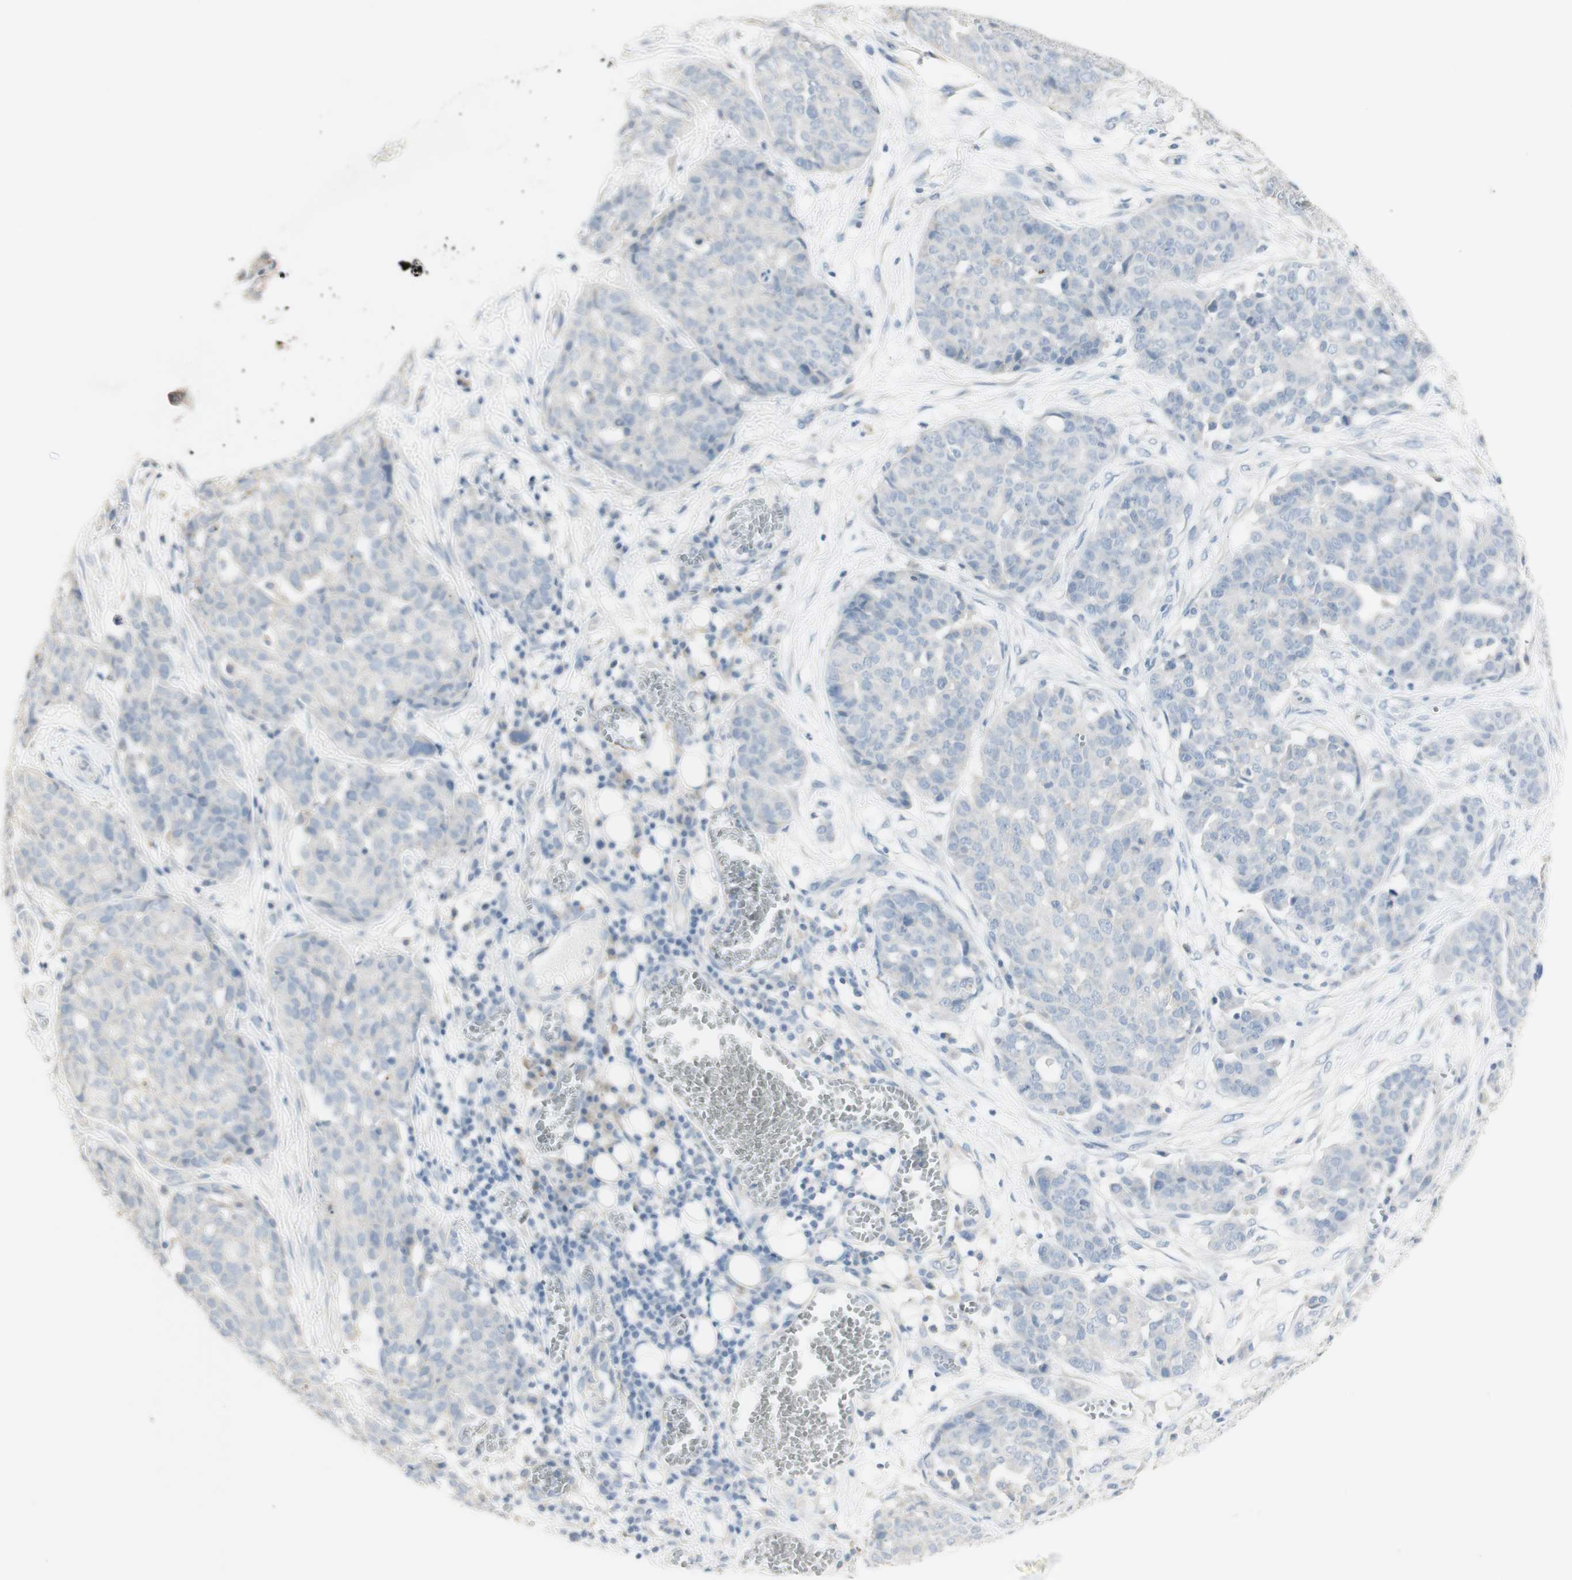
{"staining": {"intensity": "negative", "quantity": "none", "location": "none"}, "tissue": "ovarian cancer", "cell_type": "Tumor cells", "image_type": "cancer", "snomed": [{"axis": "morphology", "description": "Cystadenocarcinoma, serous, NOS"}, {"axis": "topography", "description": "Soft tissue"}, {"axis": "topography", "description": "Ovary"}], "caption": "DAB immunohistochemical staining of human ovarian cancer displays no significant expression in tumor cells.", "gene": "ART3", "patient": {"sex": "female", "age": 57}}